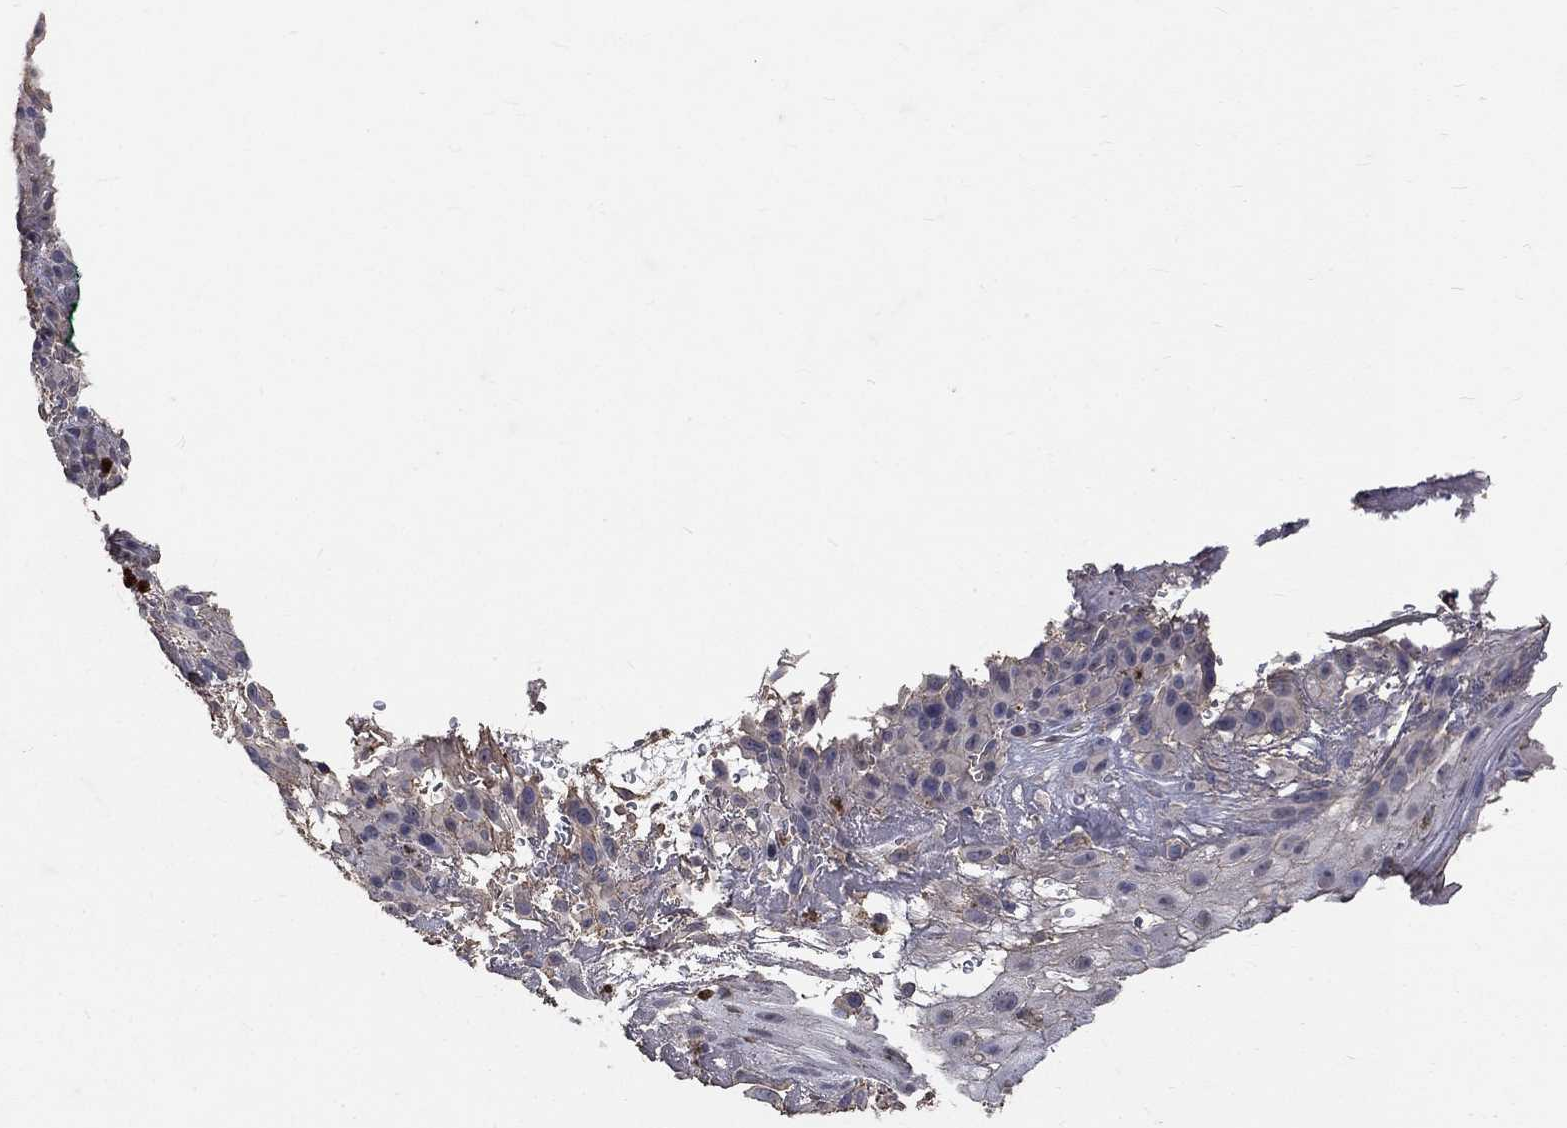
{"staining": {"intensity": "negative", "quantity": "none", "location": "none"}, "tissue": "melanoma", "cell_type": "Tumor cells", "image_type": "cancer", "snomed": [{"axis": "morphology", "description": "Malignant melanoma, NOS"}, {"axis": "topography", "description": "Skin"}], "caption": "DAB (3,3'-diaminobenzidine) immunohistochemical staining of malignant melanoma displays no significant positivity in tumor cells.", "gene": "CHST5", "patient": {"sex": "male", "age": 83}}